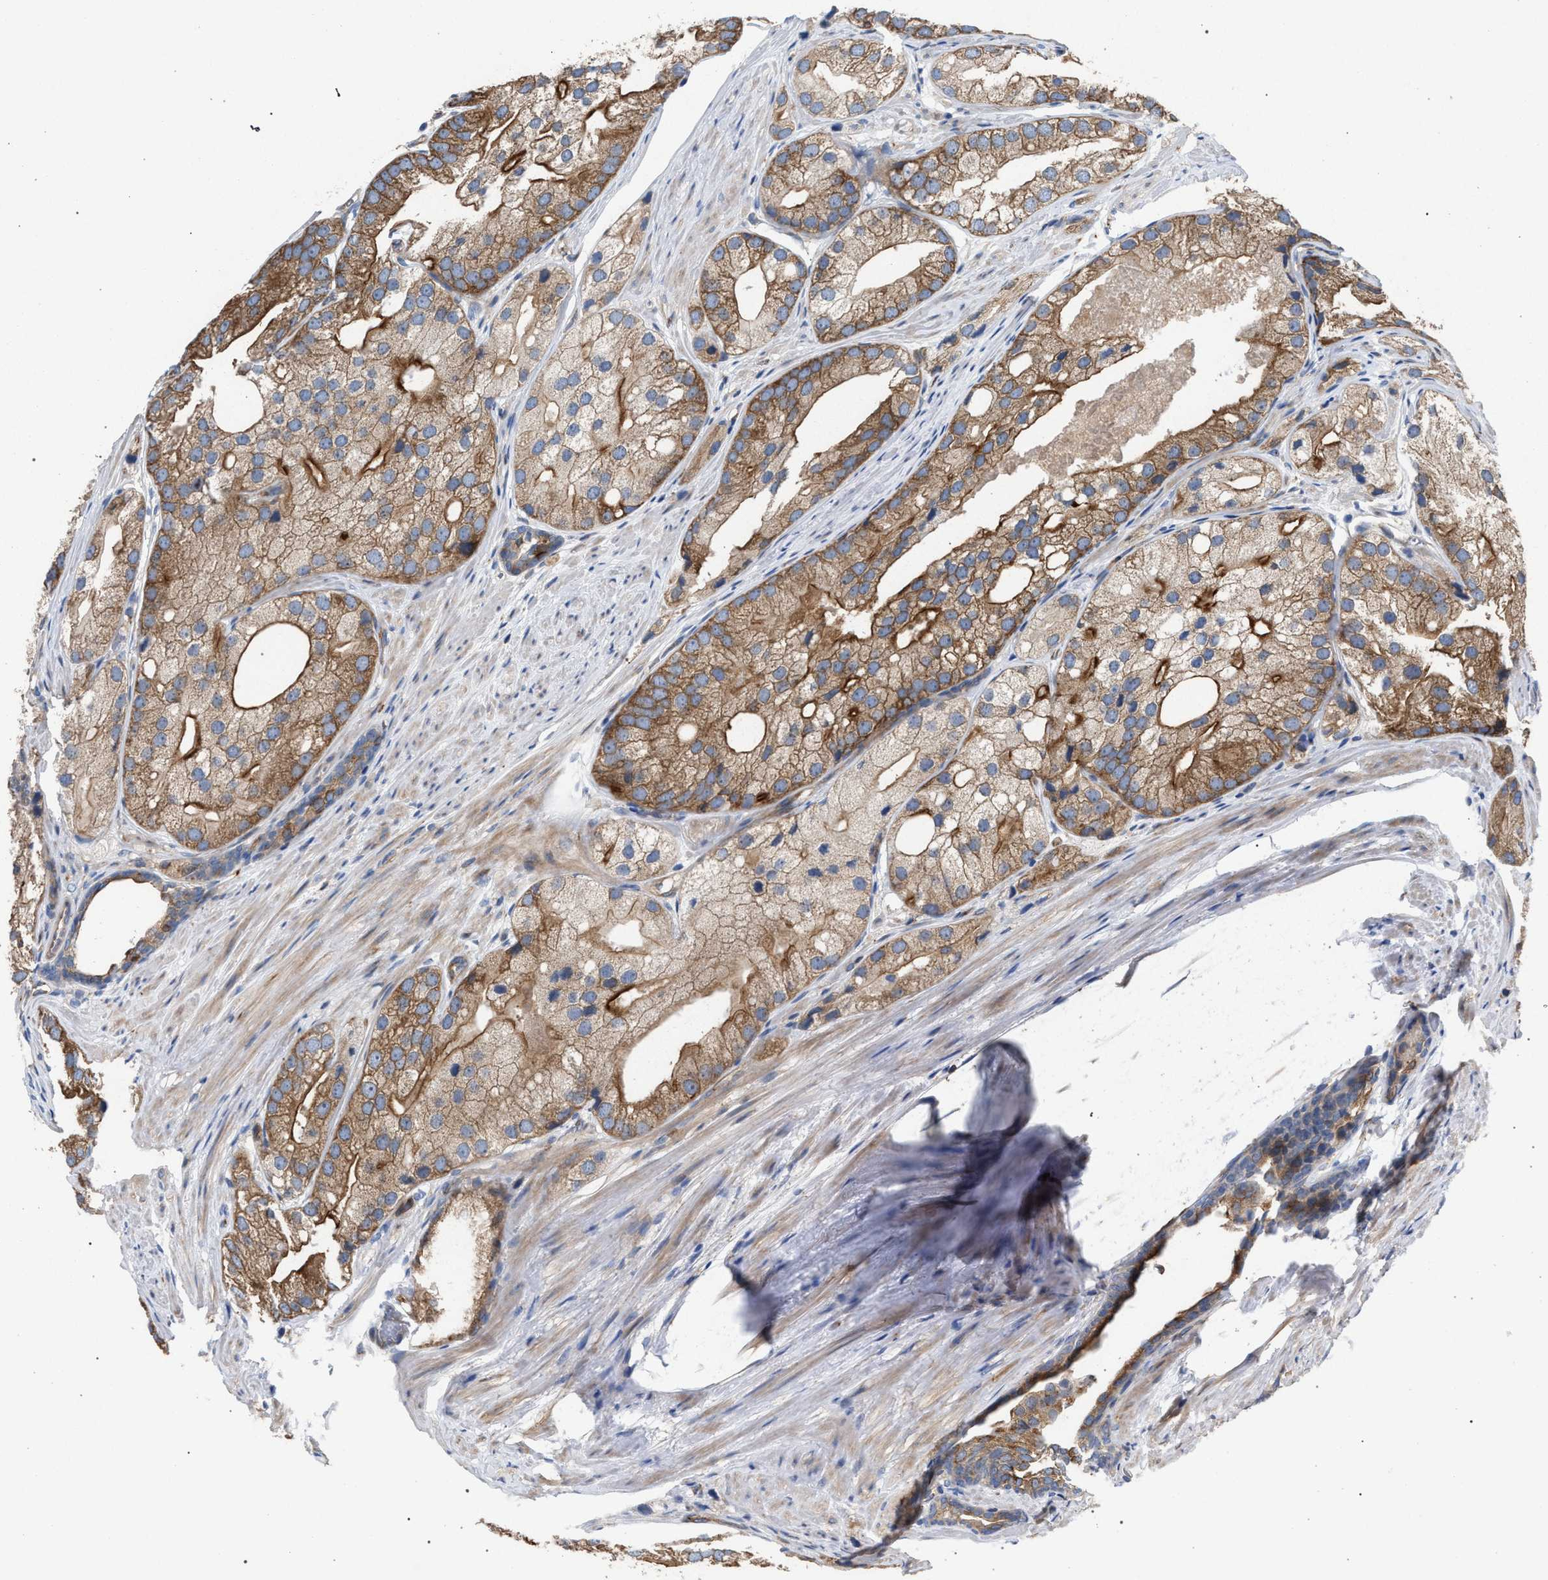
{"staining": {"intensity": "moderate", "quantity": ">75%", "location": "cytoplasmic/membranous"}, "tissue": "prostate cancer", "cell_type": "Tumor cells", "image_type": "cancer", "snomed": [{"axis": "morphology", "description": "Adenocarcinoma, Low grade"}, {"axis": "topography", "description": "Prostate"}], "caption": "A brown stain labels moderate cytoplasmic/membranous staining of a protein in human adenocarcinoma (low-grade) (prostate) tumor cells.", "gene": "CDR2L", "patient": {"sex": "male", "age": 69}}